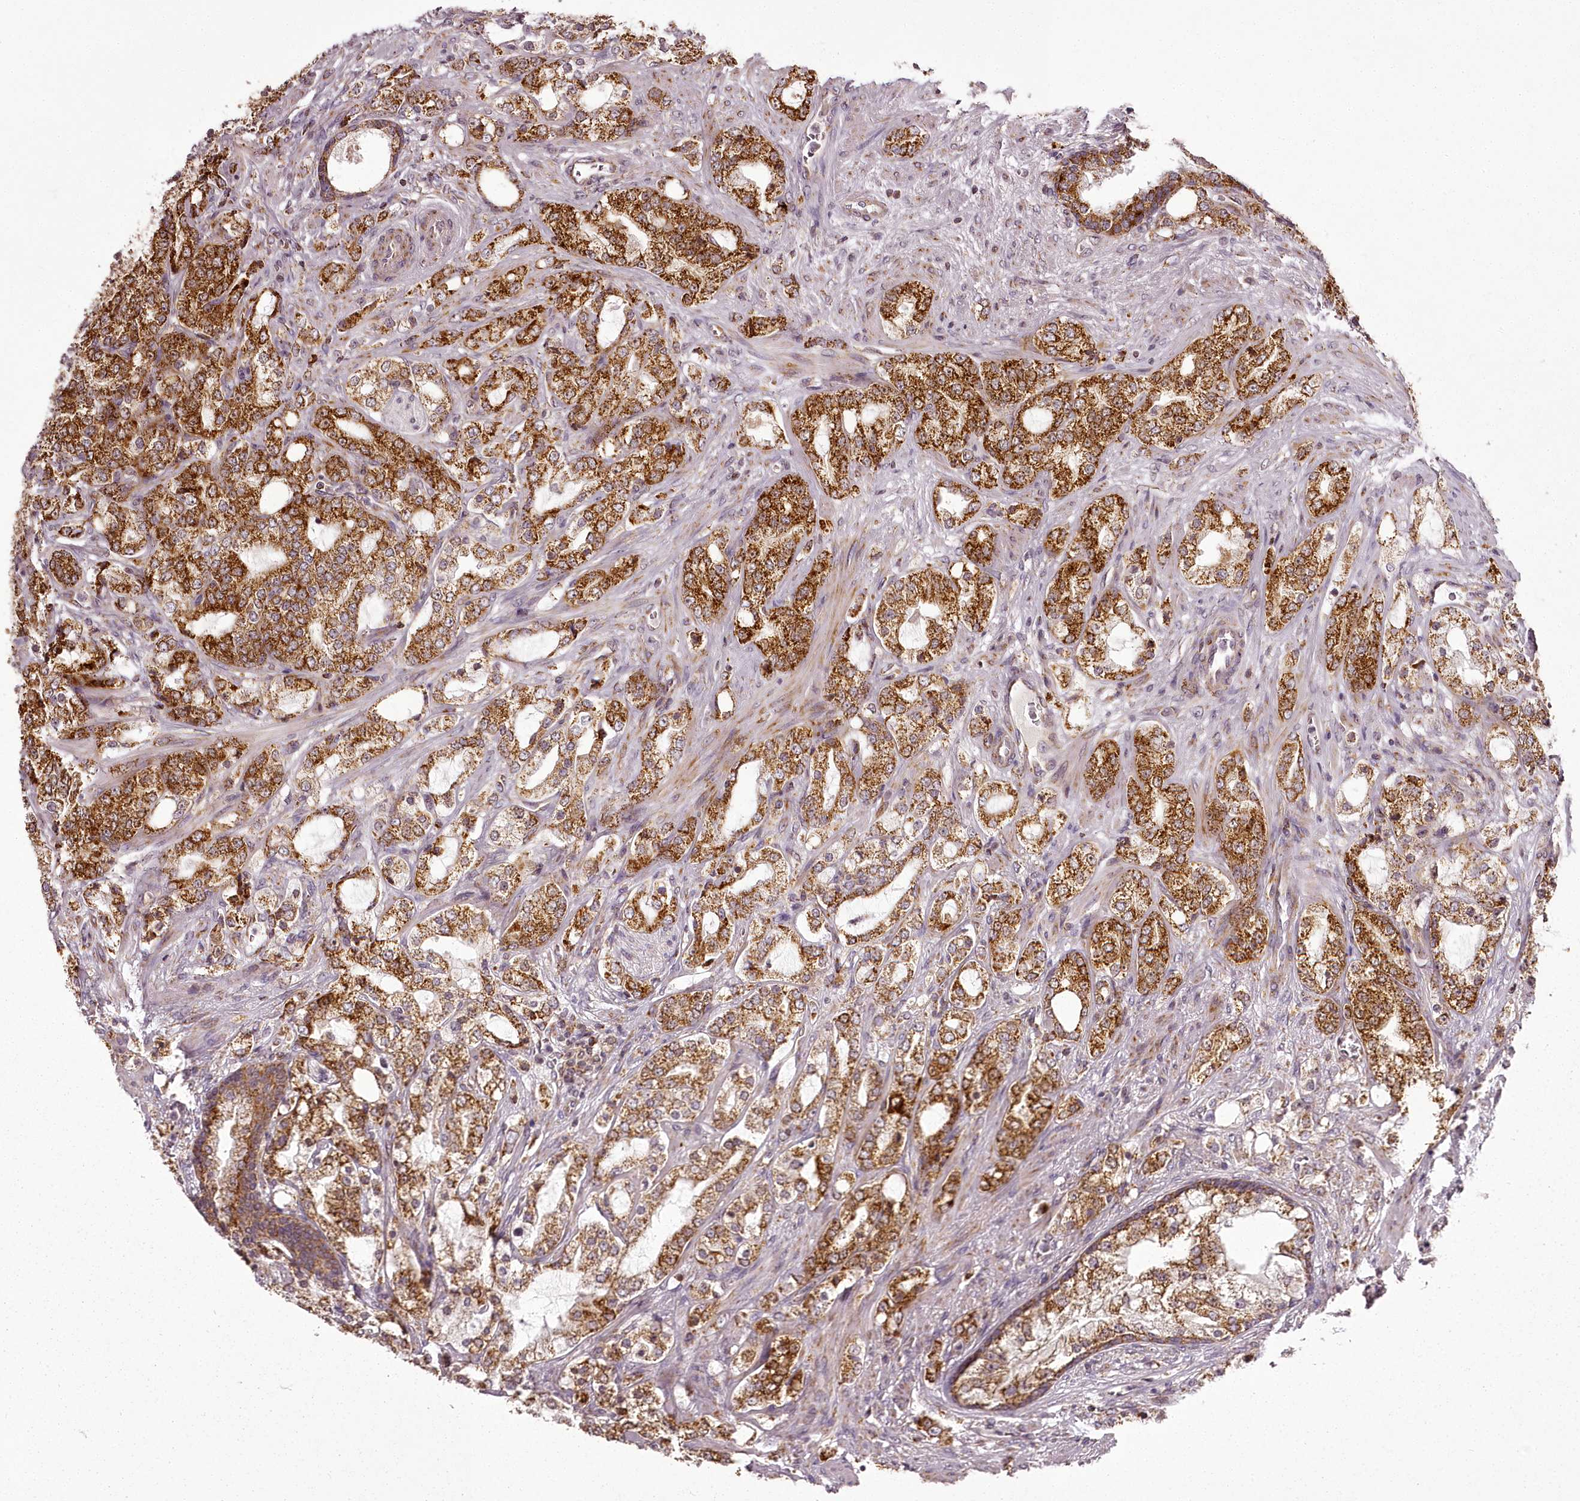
{"staining": {"intensity": "strong", "quantity": ">75%", "location": "cytoplasmic/membranous"}, "tissue": "prostate cancer", "cell_type": "Tumor cells", "image_type": "cancer", "snomed": [{"axis": "morphology", "description": "Adenocarcinoma, High grade"}, {"axis": "topography", "description": "Prostate"}], "caption": "Tumor cells show strong cytoplasmic/membranous staining in approximately >75% of cells in prostate high-grade adenocarcinoma.", "gene": "CHCHD2", "patient": {"sex": "male", "age": 64}}